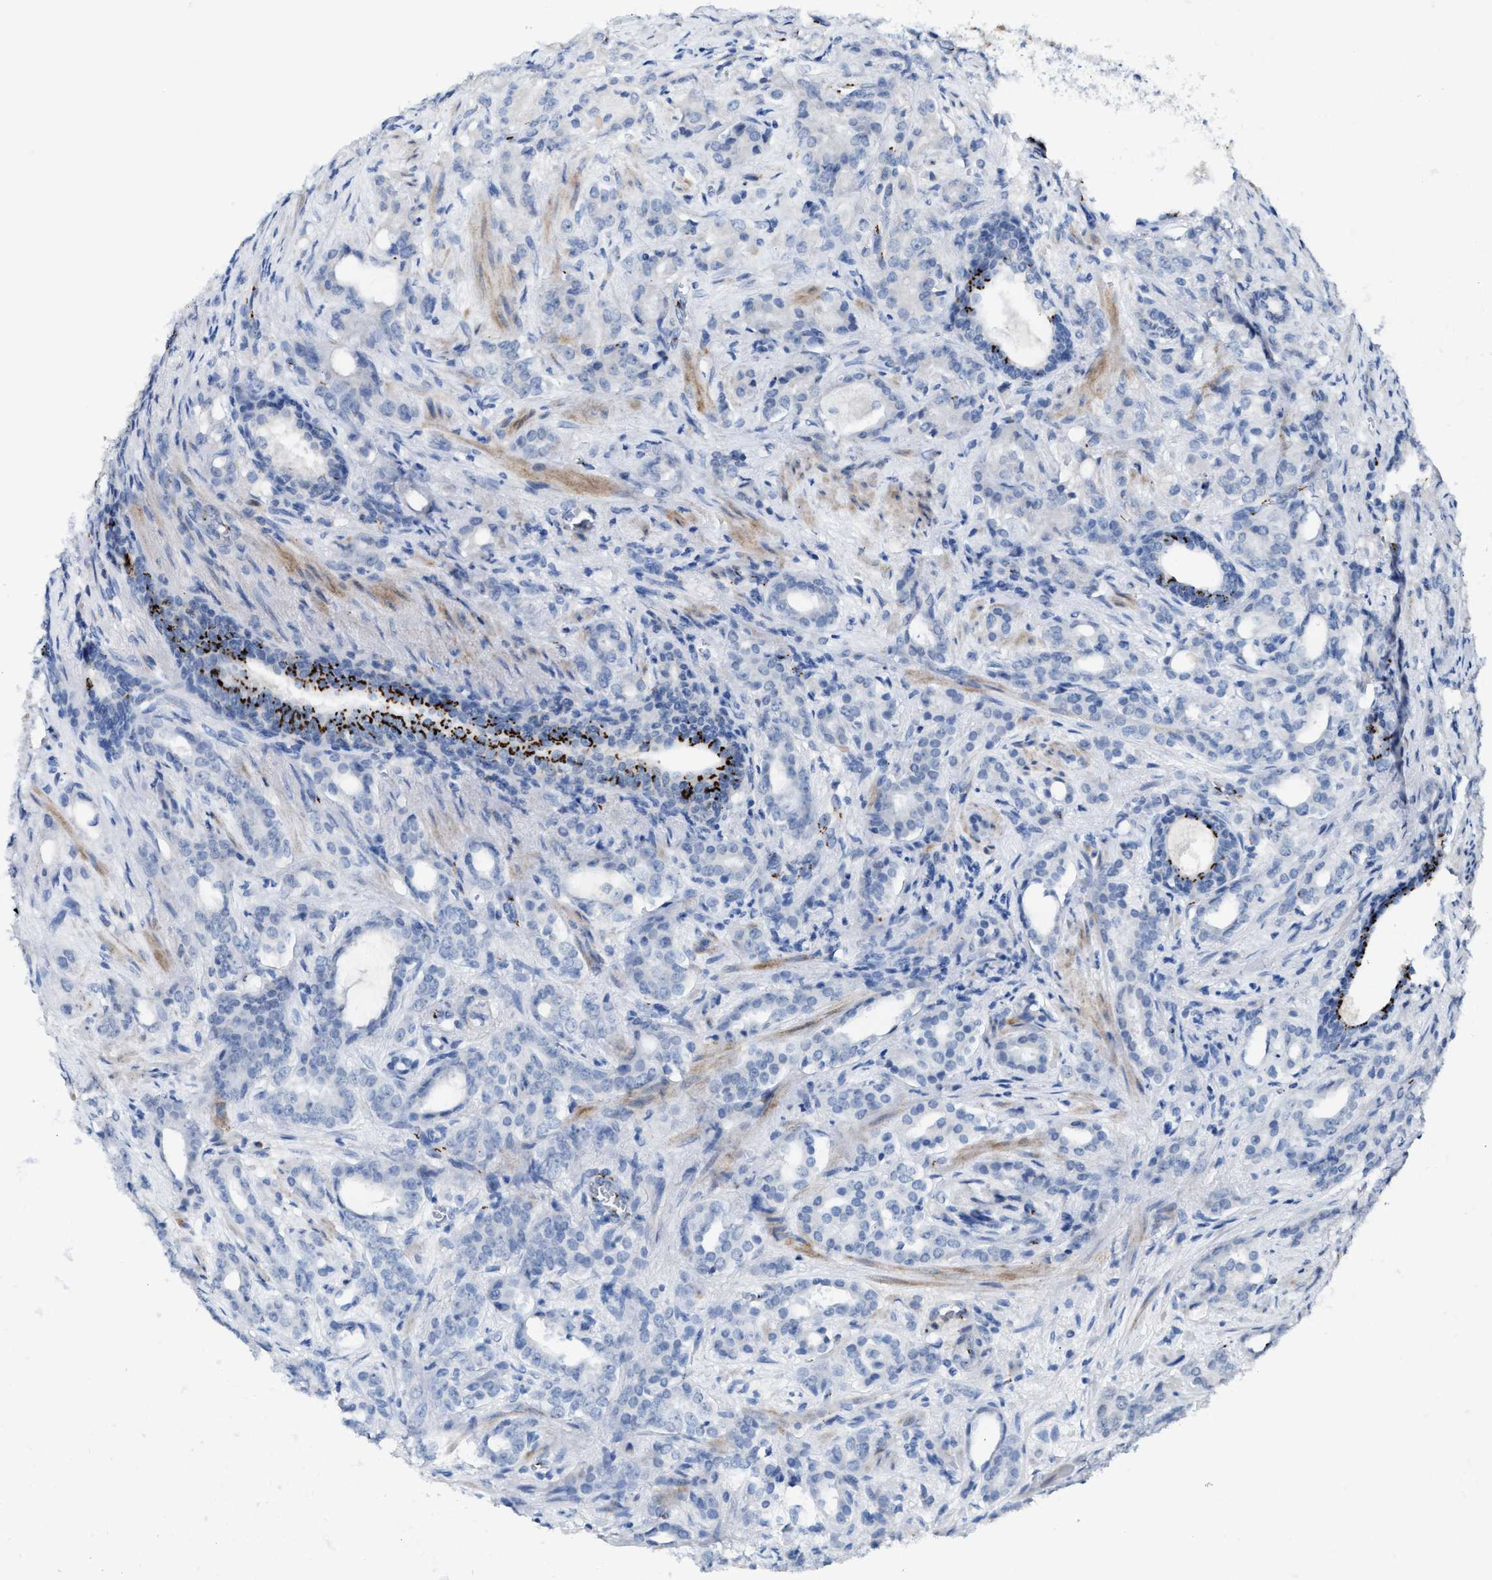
{"staining": {"intensity": "negative", "quantity": "none", "location": "none"}, "tissue": "prostate cancer", "cell_type": "Tumor cells", "image_type": "cancer", "snomed": [{"axis": "morphology", "description": "Adenocarcinoma, High grade"}, {"axis": "topography", "description": "Prostate"}], "caption": "DAB (3,3'-diaminobenzidine) immunohistochemical staining of human prostate high-grade adenocarcinoma reveals no significant staining in tumor cells. Nuclei are stained in blue.", "gene": "SLC5A5", "patient": {"sex": "male", "age": 64}}